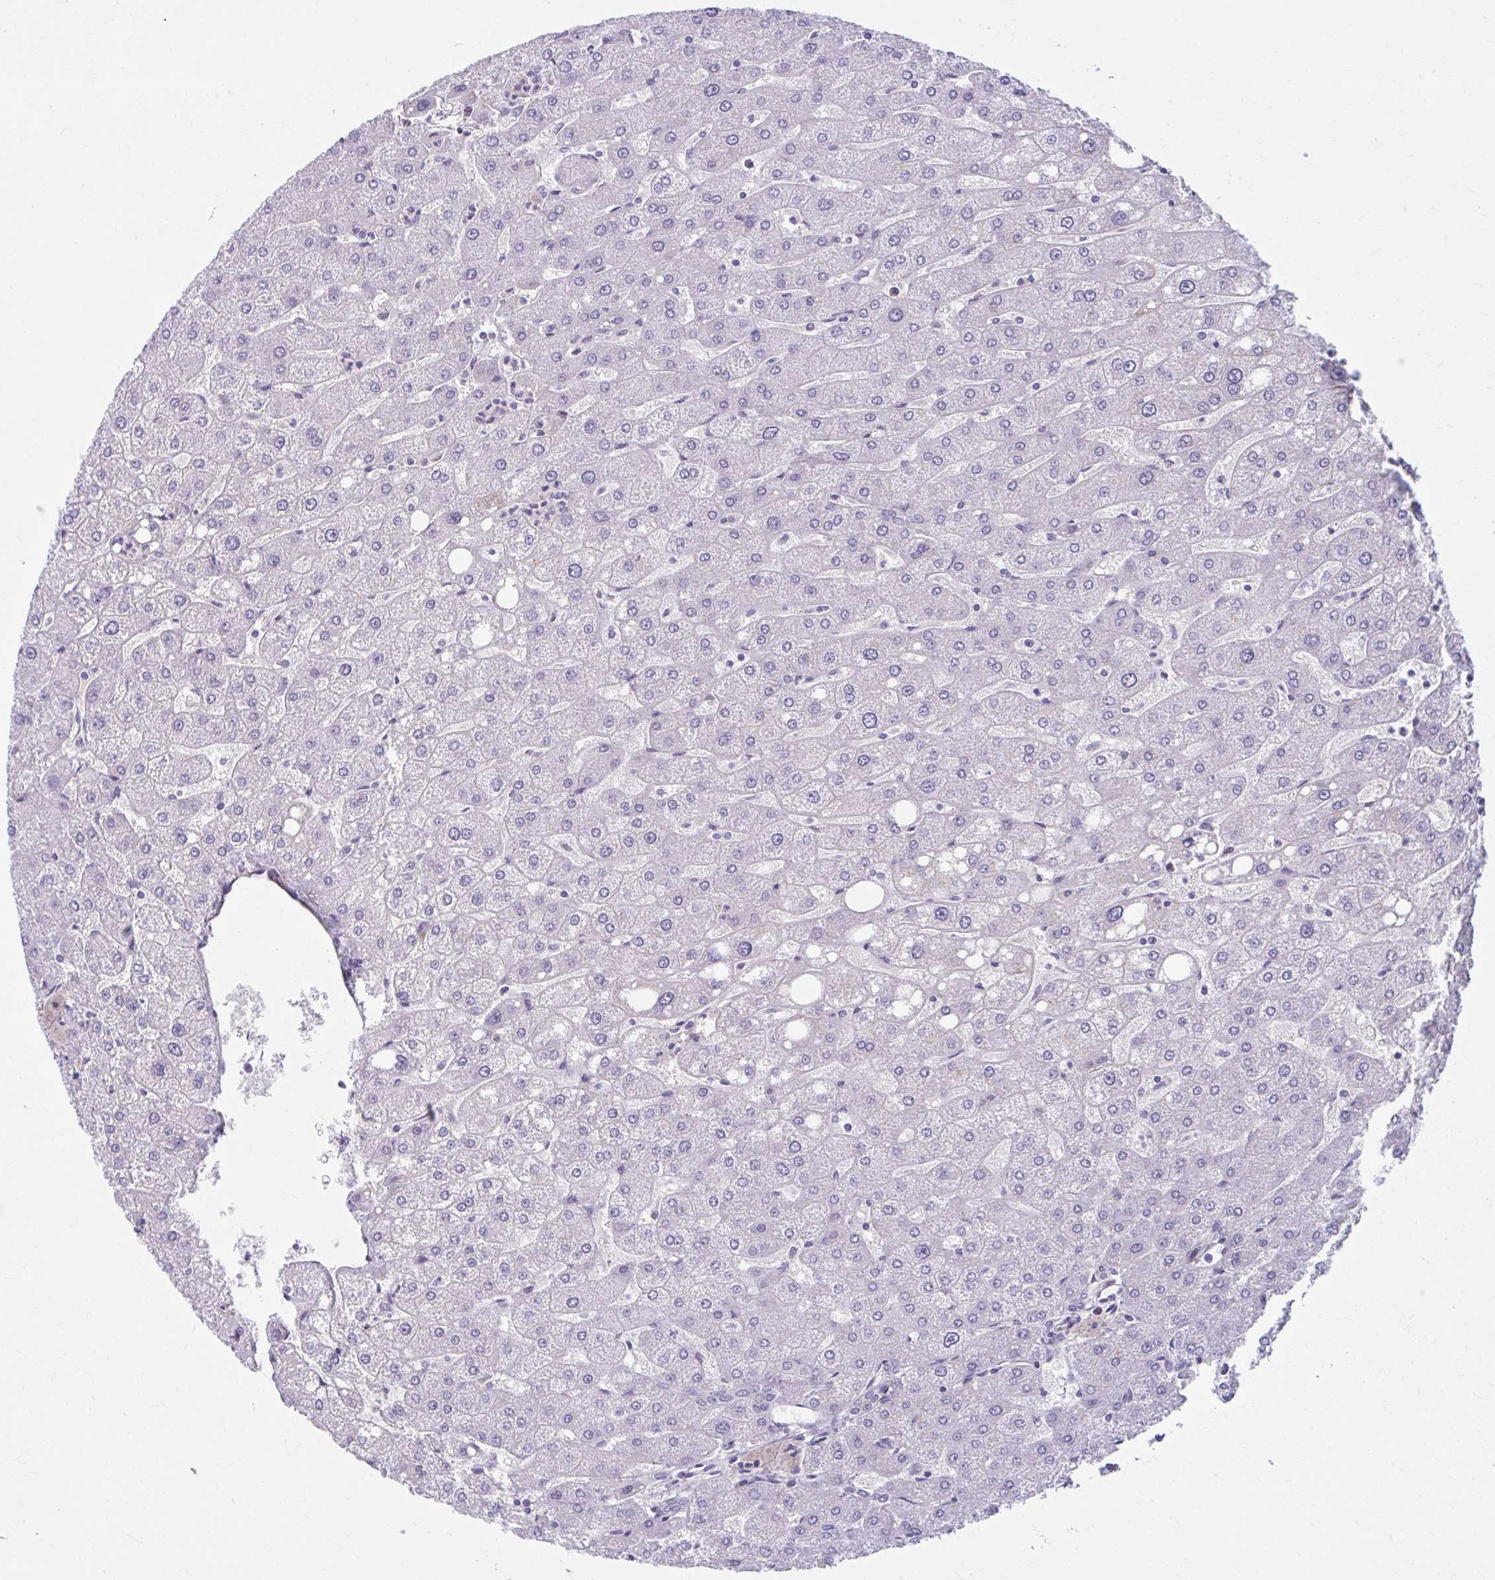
{"staining": {"intensity": "negative", "quantity": "none", "location": "none"}, "tissue": "liver", "cell_type": "Cholangiocytes", "image_type": "normal", "snomed": [{"axis": "morphology", "description": "Normal tissue, NOS"}, {"axis": "topography", "description": "Liver"}], "caption": "Immunohistochemistry (IHC) micrograph of benign liver: human liver stained with DAB displays no significant protein positivity in cholangiocytes.", "gene": "CHST3", "patient": {"sex": "male", "age": 67}}